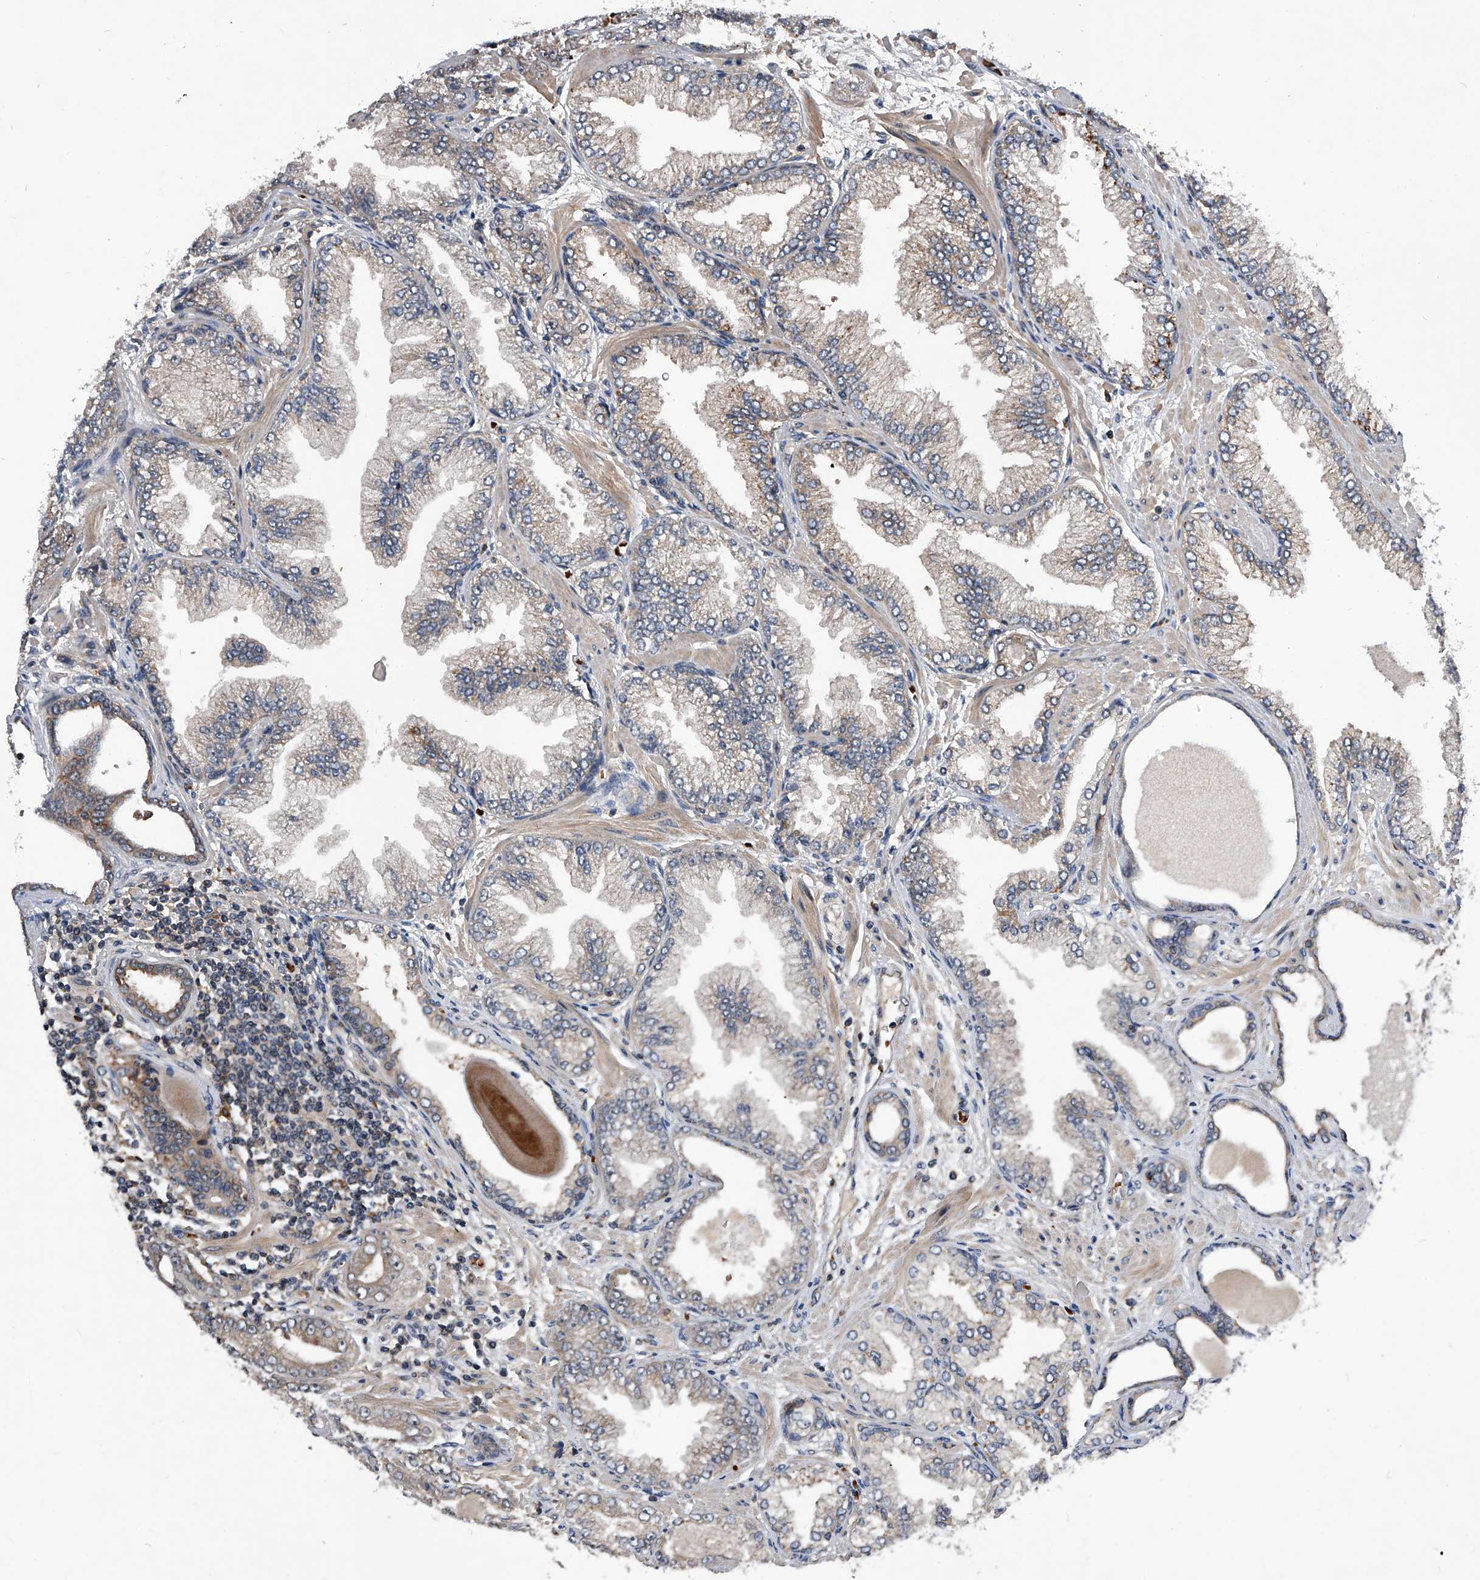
{"staining": {"intensity": "weak", "quantity": "<25%", "location": "cytoplasmic/membranous"}, "tissue": "prostate cancer", "cell_type": "Tumor cells", "image_type": "cancer", "snomed": [{"axis": "morphology", "description": "Adenocarcinoma, High grade"}, {"axis": "topography", "description": "Prostate"}], "caption": "Tumor cells are negative for brown protein staining in prostate cancer.", "gene": "ZNF30", "patient": {"sex": "male", "age": 71}}